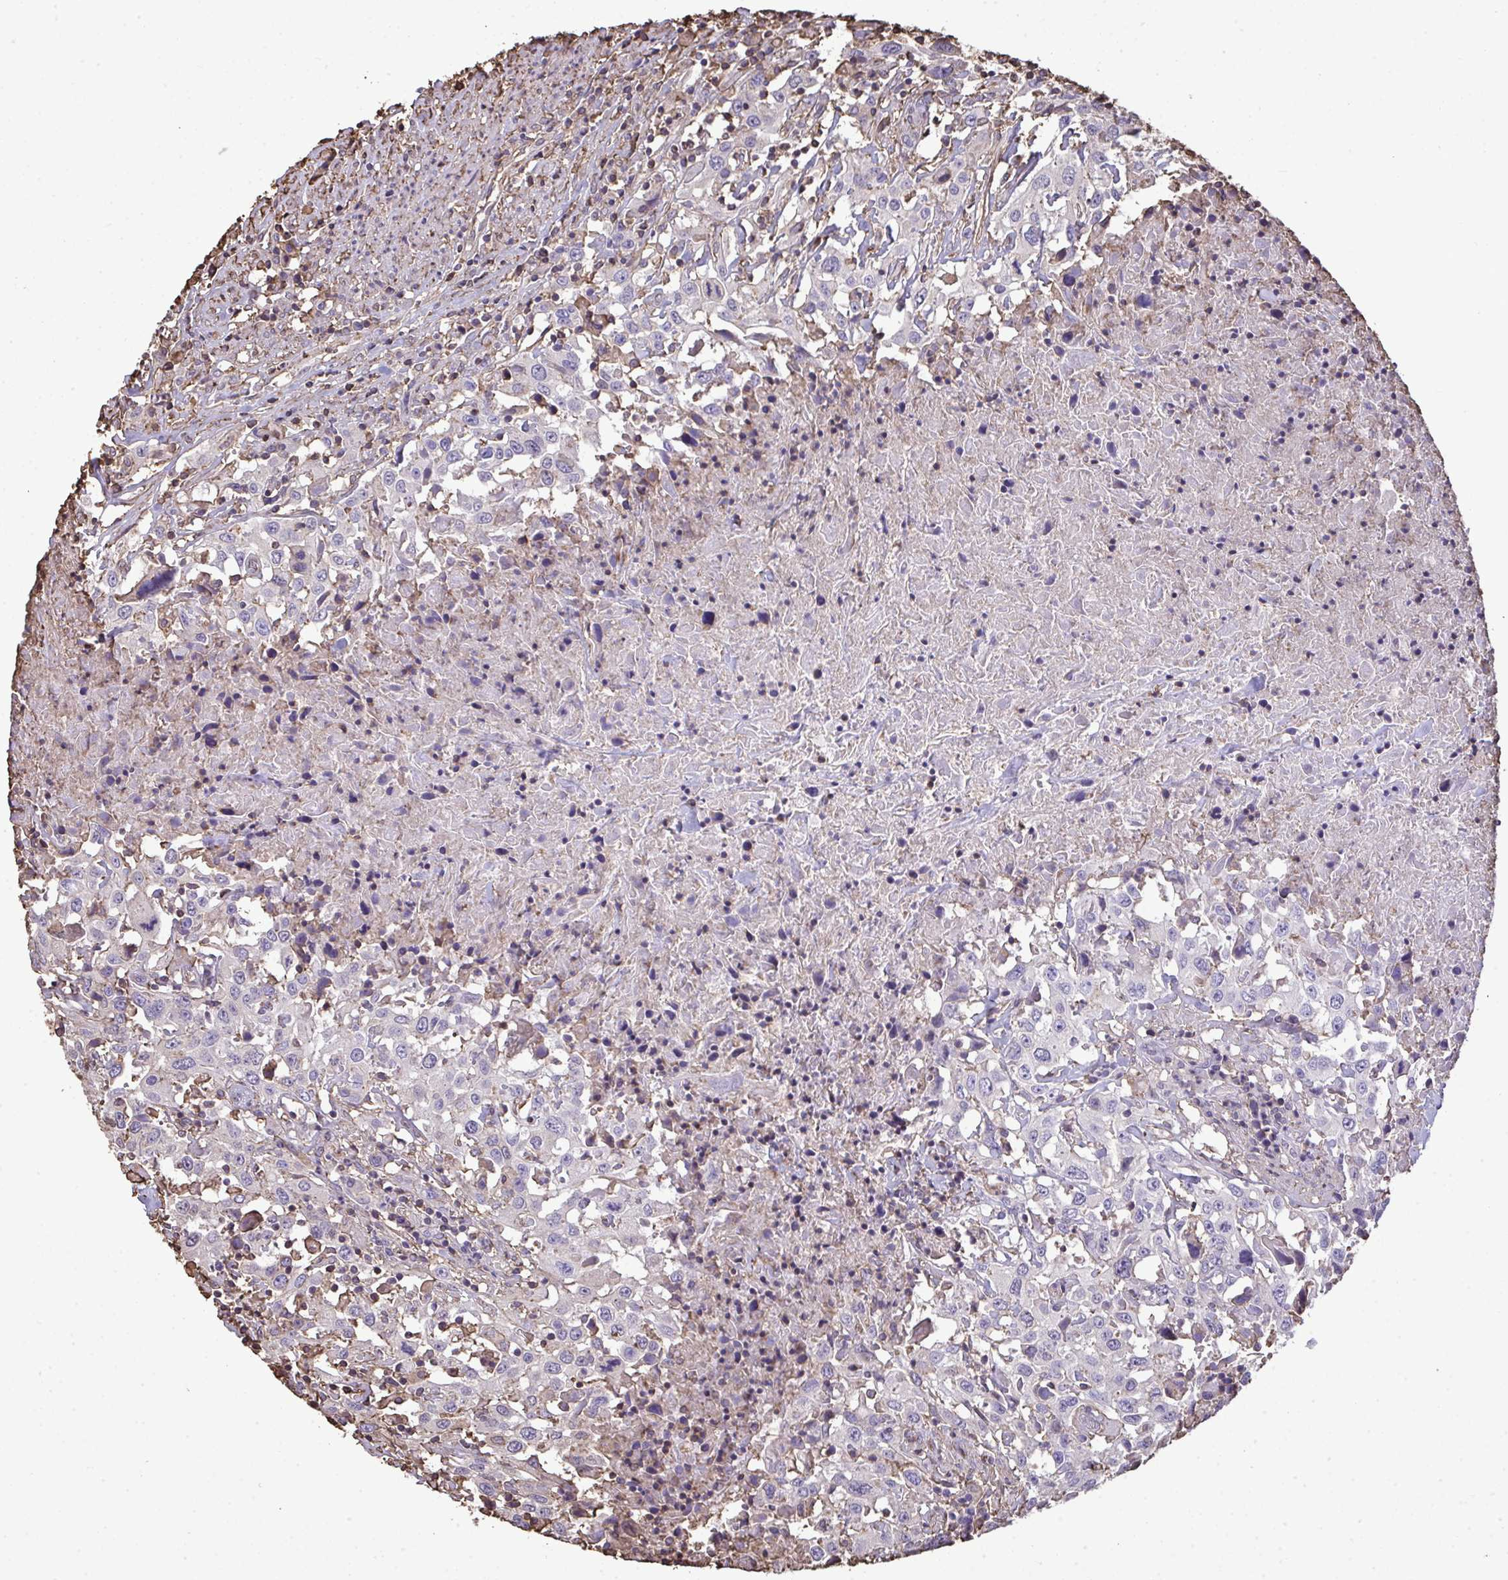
{"staining": {"intensity": "negative", "quantity": "none", "location": "none"}, "tissue": "urothelial cancer", "cell_type": "Tumor cells", "image_type": "cancer", "snomed": [{"axis": "morphology", "description": "Urothelial carcinoma, High grade"}, {"axis": "topography", "description": "Urinary bladder"}], "caption": "Image shows no protein staining in tumor cells of urothelial cancer tissue.", "gene": "ANXA5", "patient": {"sex": "male", "age": 61}}